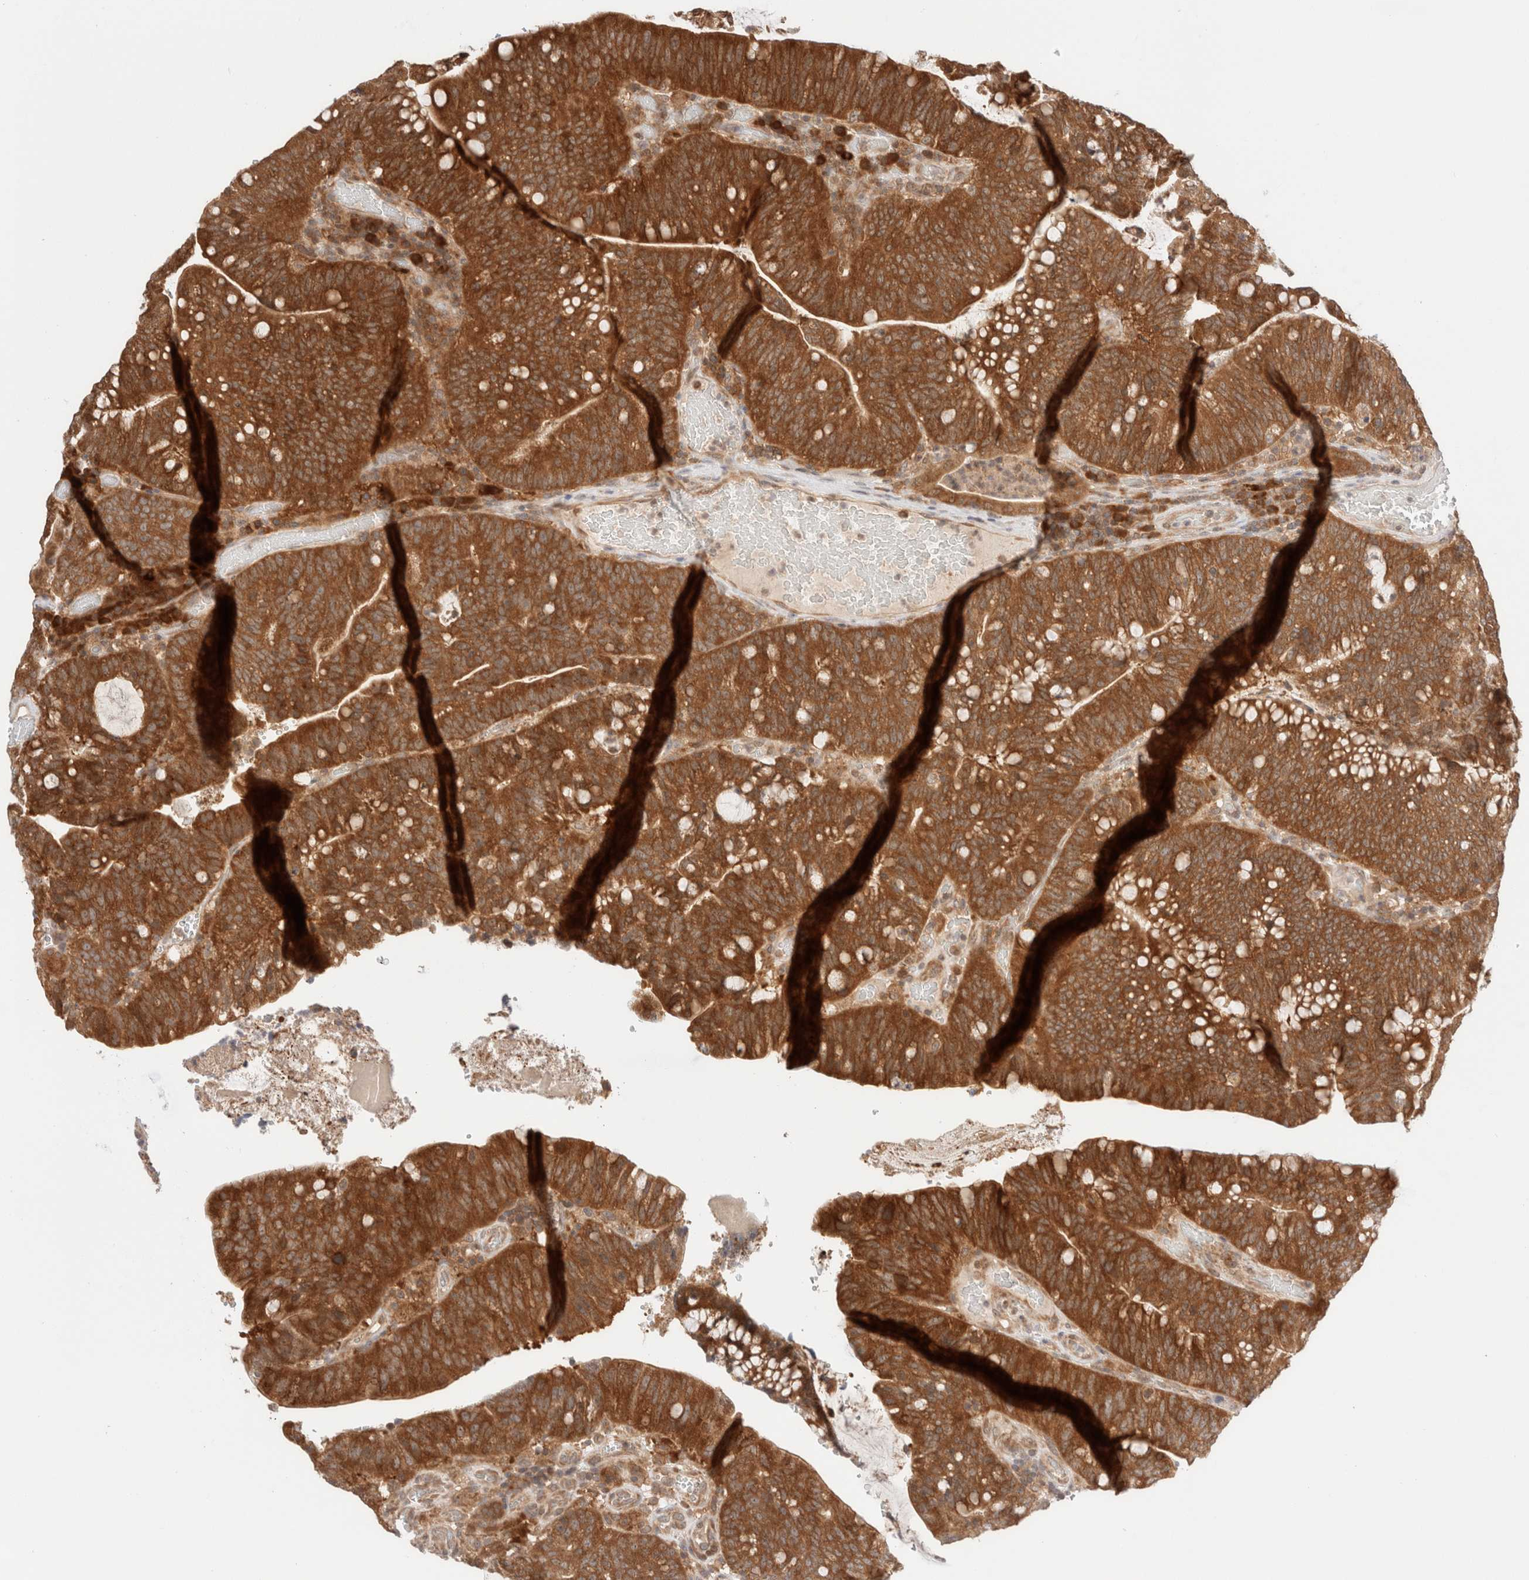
{"staining": {"intensity": "strong", "quantity": ">75%", "location": "cytoplasmic/membranous"}, "tissue": "colorectal cancer", "cell_type": "Tumor cells", "image_type": "cancer", "snomed": [{"axis": "morphology", "description": "Adenocarcinoma, NOS"}, {"axis": "topography", "description": "Colon"}], "caption": "The micrograph displays immunohistochemical staining of colorectal cancer (adenocarcinoma). There is strong cytoplasmic/membranous staining is seen in about >75% of tumor cells. (IHC, brightfield microscopy, high magnification).", "gene": "XKR4", "patient": {"sex": "female", "age": 66}}